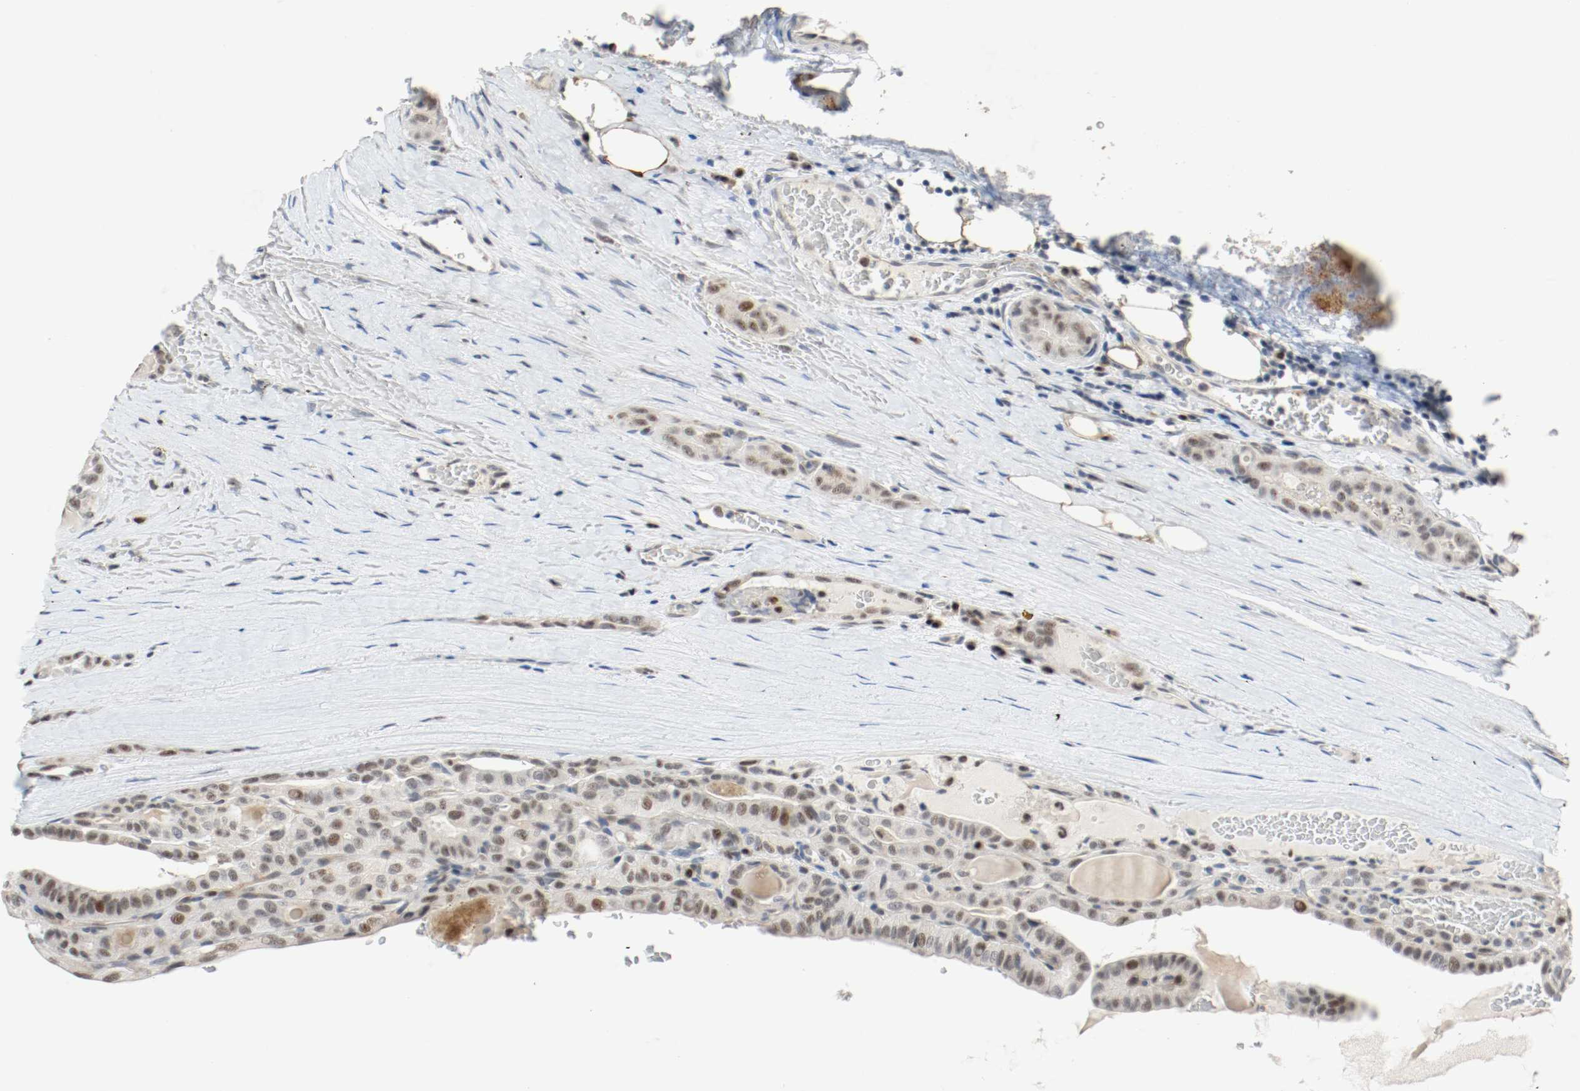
{"staining": {"intensity": "weak", "quantity": "25%-75%", "location": "nuclear"}, "tissue": "thyroid cancer", "cell_type": "Tumor cells", "image_type": "cancer", "snomed": [{"axis": "morphology", "description": "Papillary adenocarcinoma, NOS"}, {"axis": "topography", "description": "Thyroid gland"}], "caption": "Immunohistochemistry (IHC) of human papillary adenocarcinoma (thyroid) shows low levels of weak nuclear expression in about 25%-75% of tumor cells.", "gene": "ASH1L", "patient": {"sex": "male", "age": 77}}